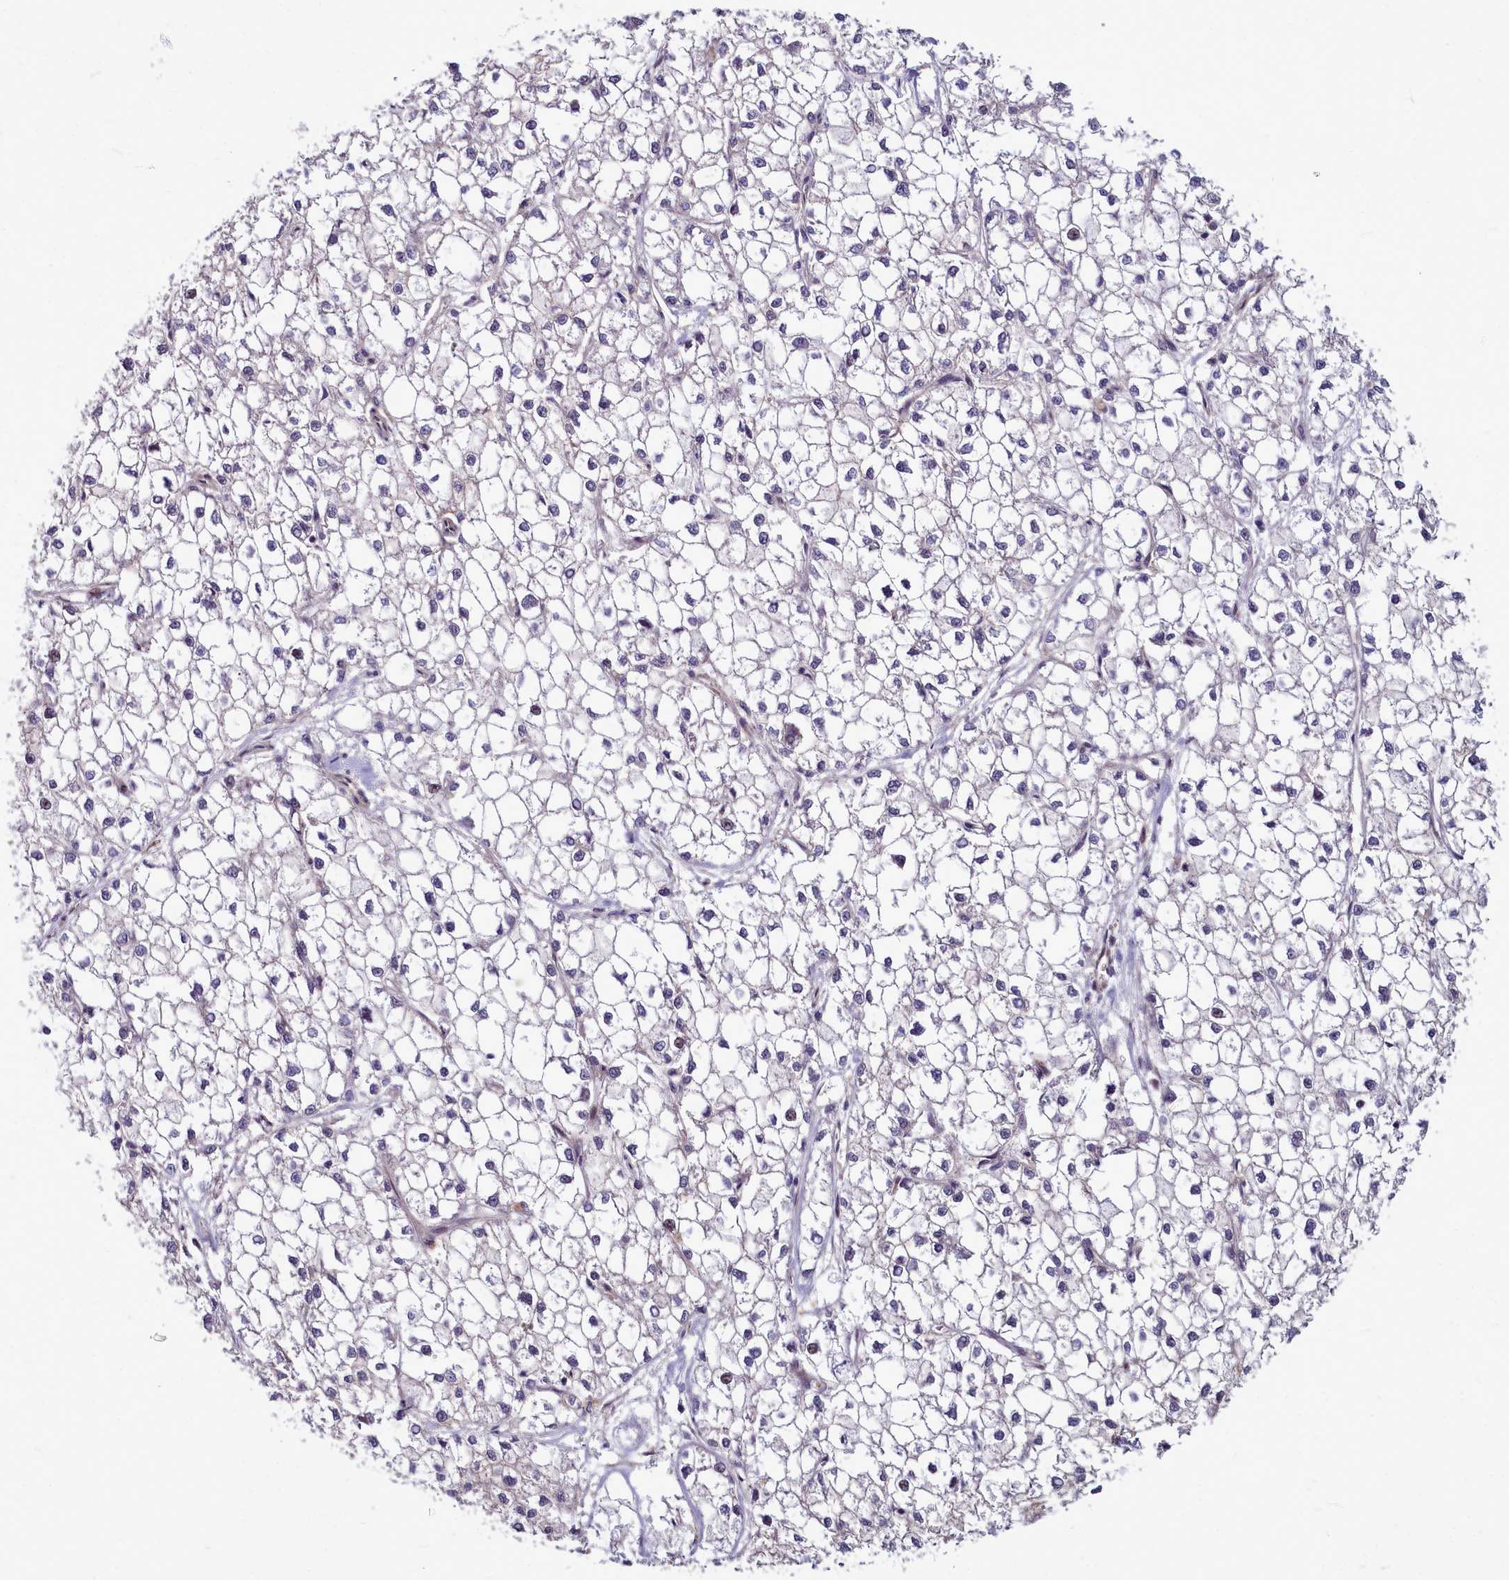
{"staining": {"intensity": "negative", "quantity": "none", "location": "none"}, "tissue": "liver cancer", "cell_type": "Tumor cells", "image_type": "cancer", "snomed": [{"axis": "morphology", "description": "Carcinoma, Hepatocellular, NOS"}, {"axis": "topography", "description": "Liver"}], "caption": "Histopathology image shows no significant protein positivity in tumor cells of liver cancer (hepatocellular carcinoma). (DAB IHC, high magnification).", "gene": "TTC5", "patient": {"sex": "female", "age": 43}}